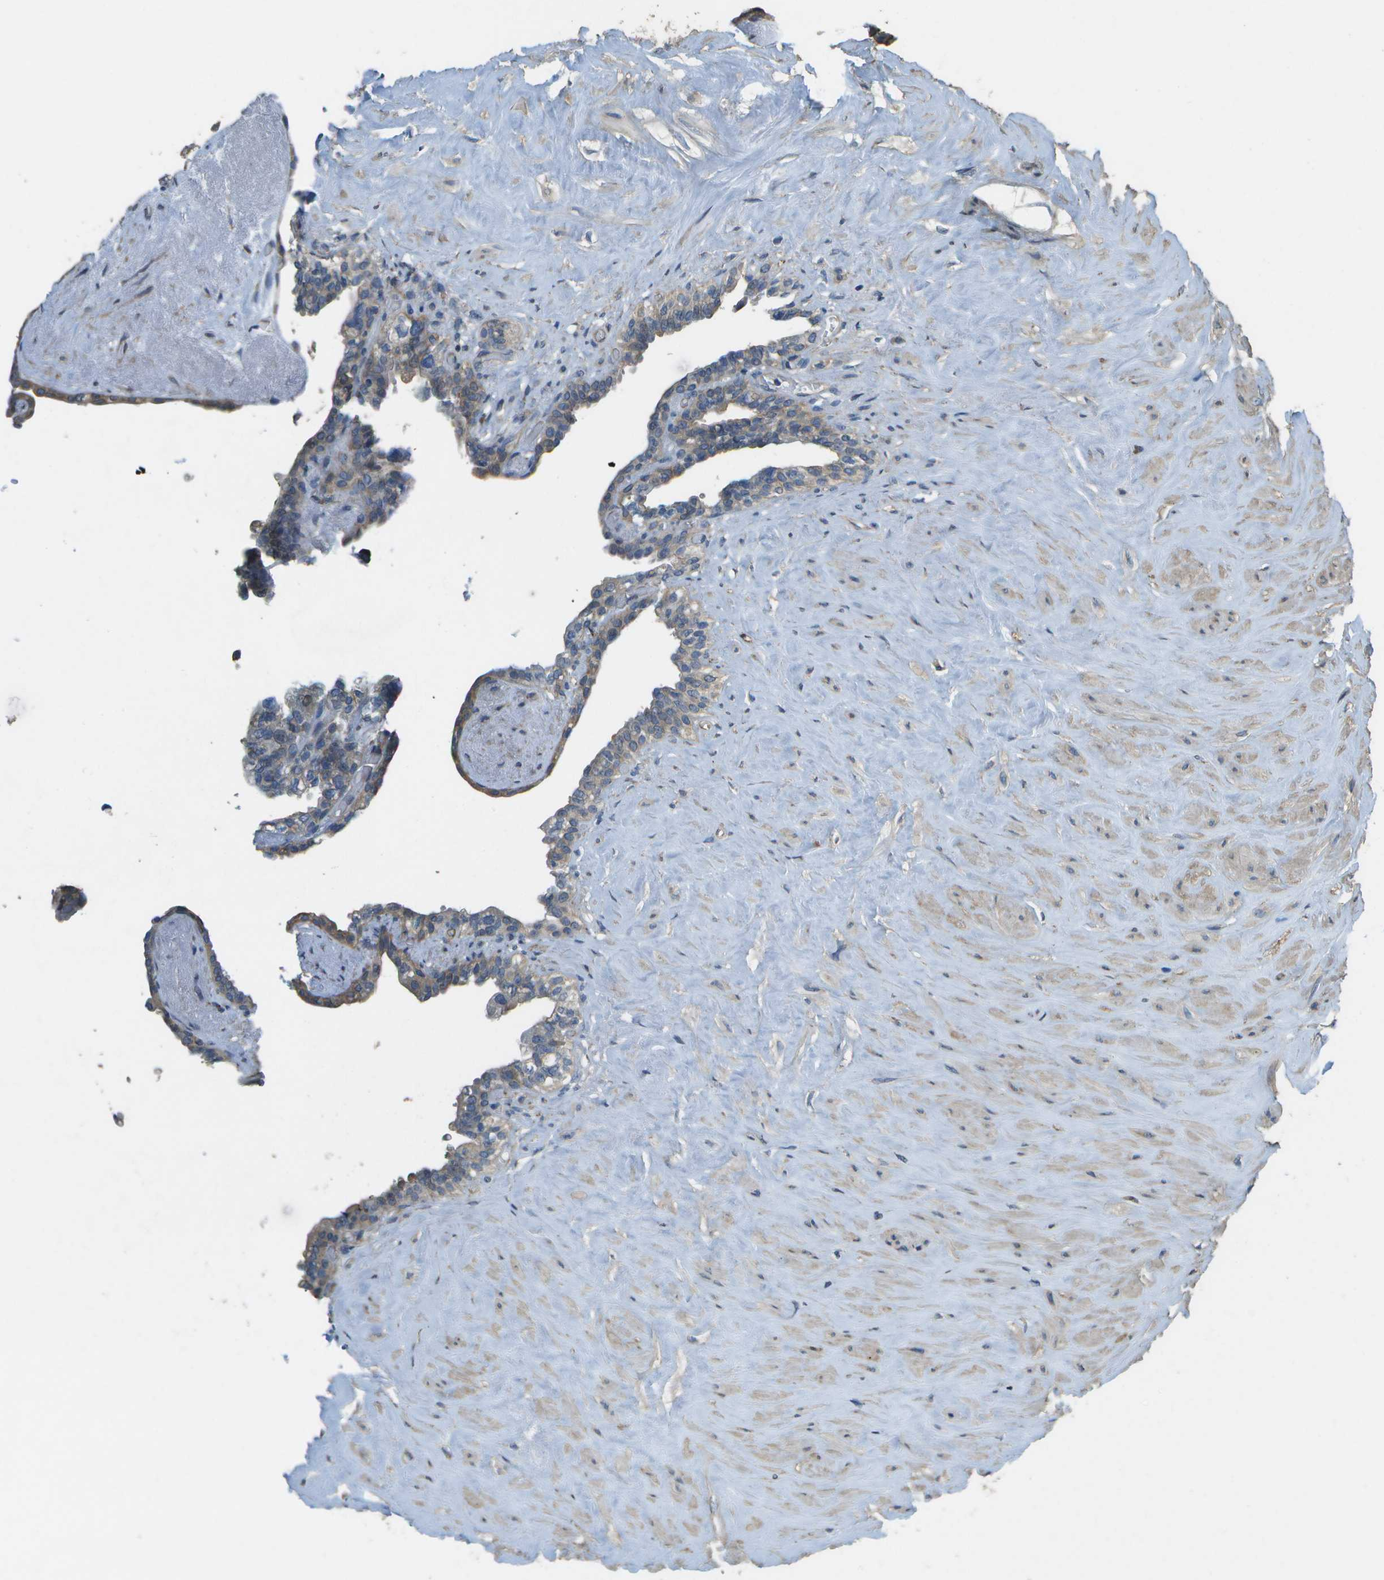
{"staining": {"intensity": "weak", "quantity": "25%-75%", "location": "cytoplasmic/membranous"}, "tissue": "seminal vesicle", "cell_type": "Glandular cells", "image_type": "normal", "snomed": [{"axis": "morphology", "description": "Normal tissue, NOS"}, {"axis": "topography", "description": "Seminal veicle"}], "caption": "DAB immunohistochemical staining of benign seminal vesicle shows weak cytoplasmic/membranous protein staining in about 25%-75% of glandular cells. The staining was performed using DAB (3,3'-diaminobenzidine) to visualize the protein expression in brown, while the nuclei were stained in blue with hematoxylin (Magnification: 20x).", "gene": "CLNS1A", "patient": {"sex": "male", "age": 63}}